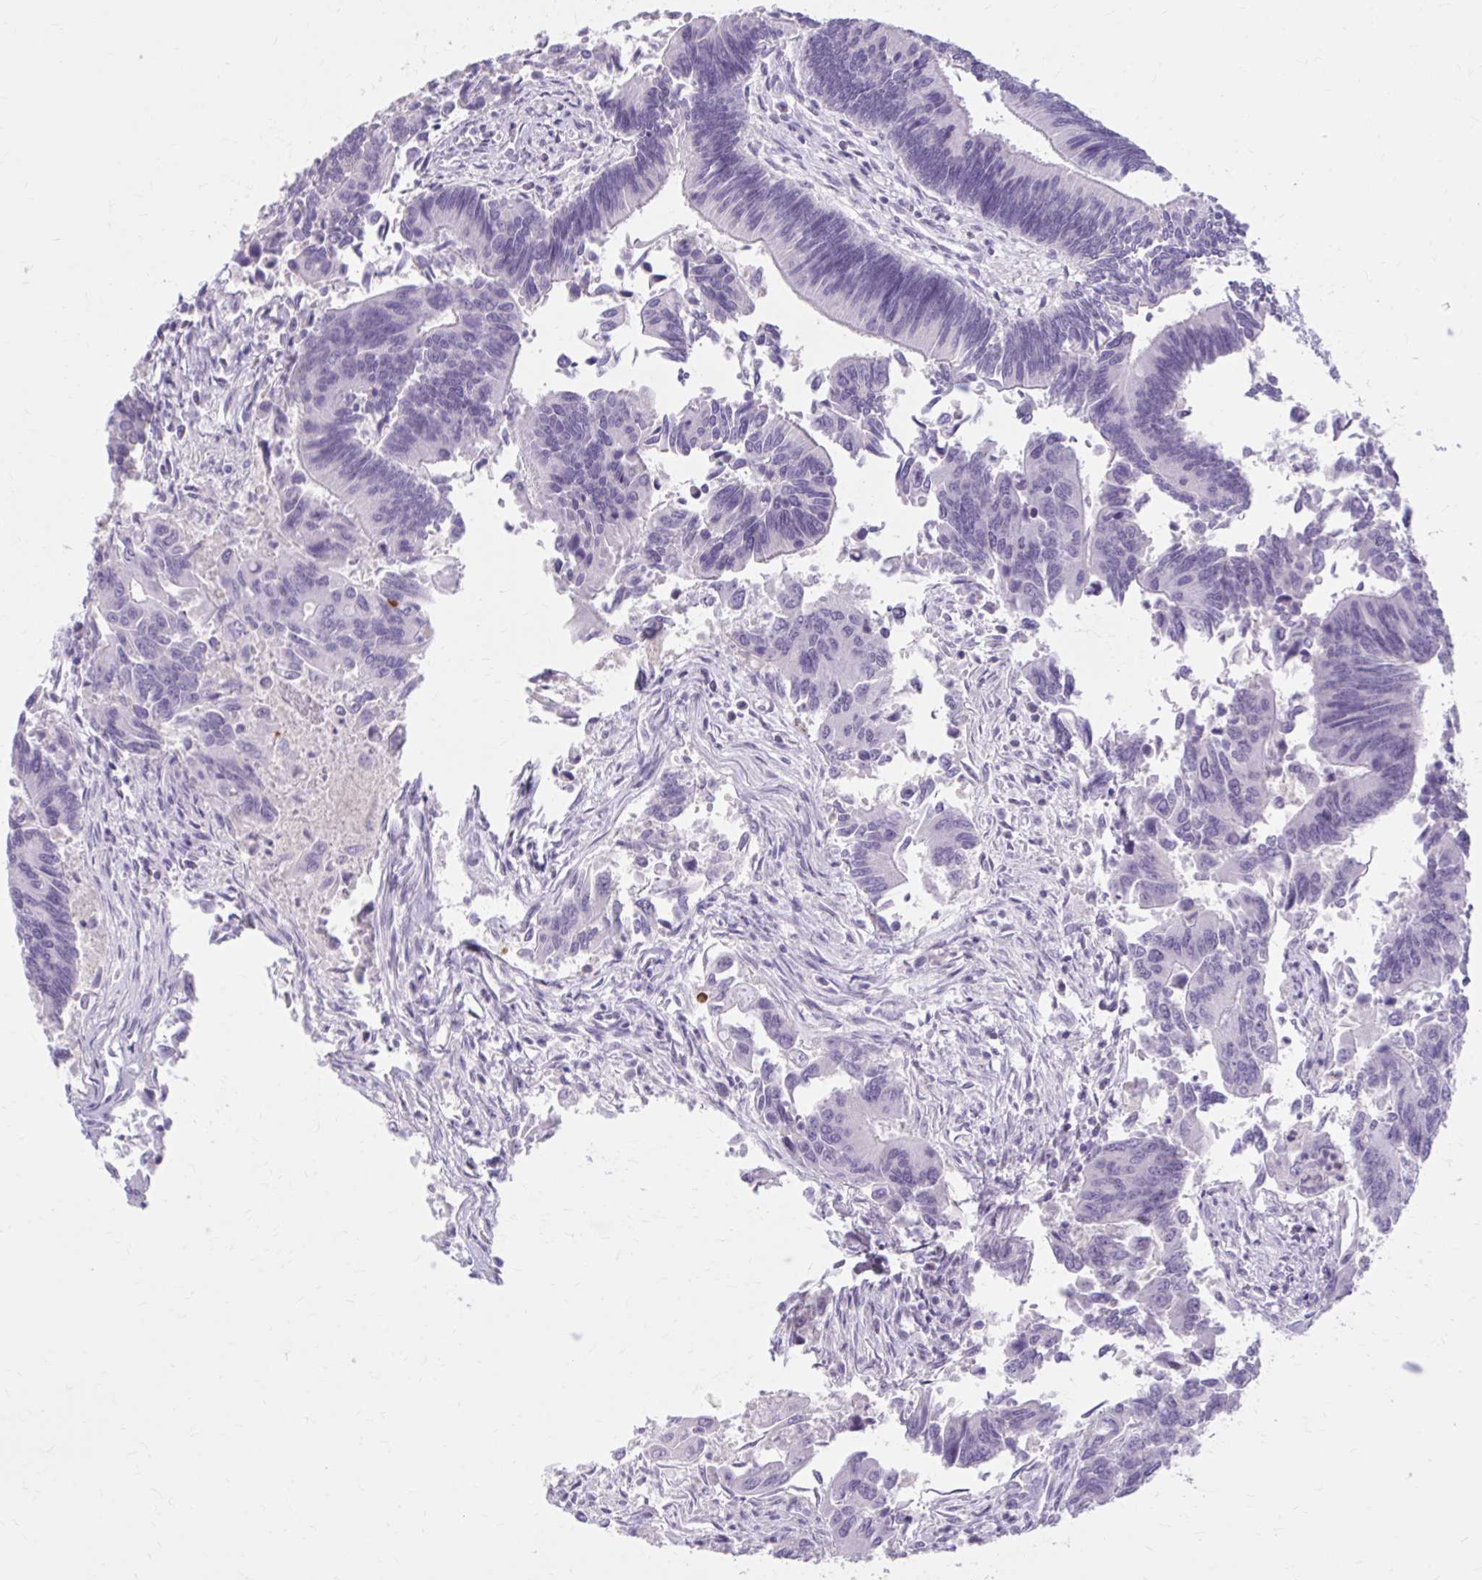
{"staining": {"intensity": "negative", "quantity": "none", "location": "none"}, "tissue": "colorectal cancer", "cell_type": "Tumor cells", "image_type": "cancer", "snomed": [{"axis": "morphology", "description": "Adenocarcinoma, NOS"}, {"axis": "topography", "description": "Colon"}], "caption": "Immunohistochemistry of colorectal adenocarcinoma shows no staining in tumor cells.", "gene": "OR4B1", "patient": {"sex": "female", "age": 67}}